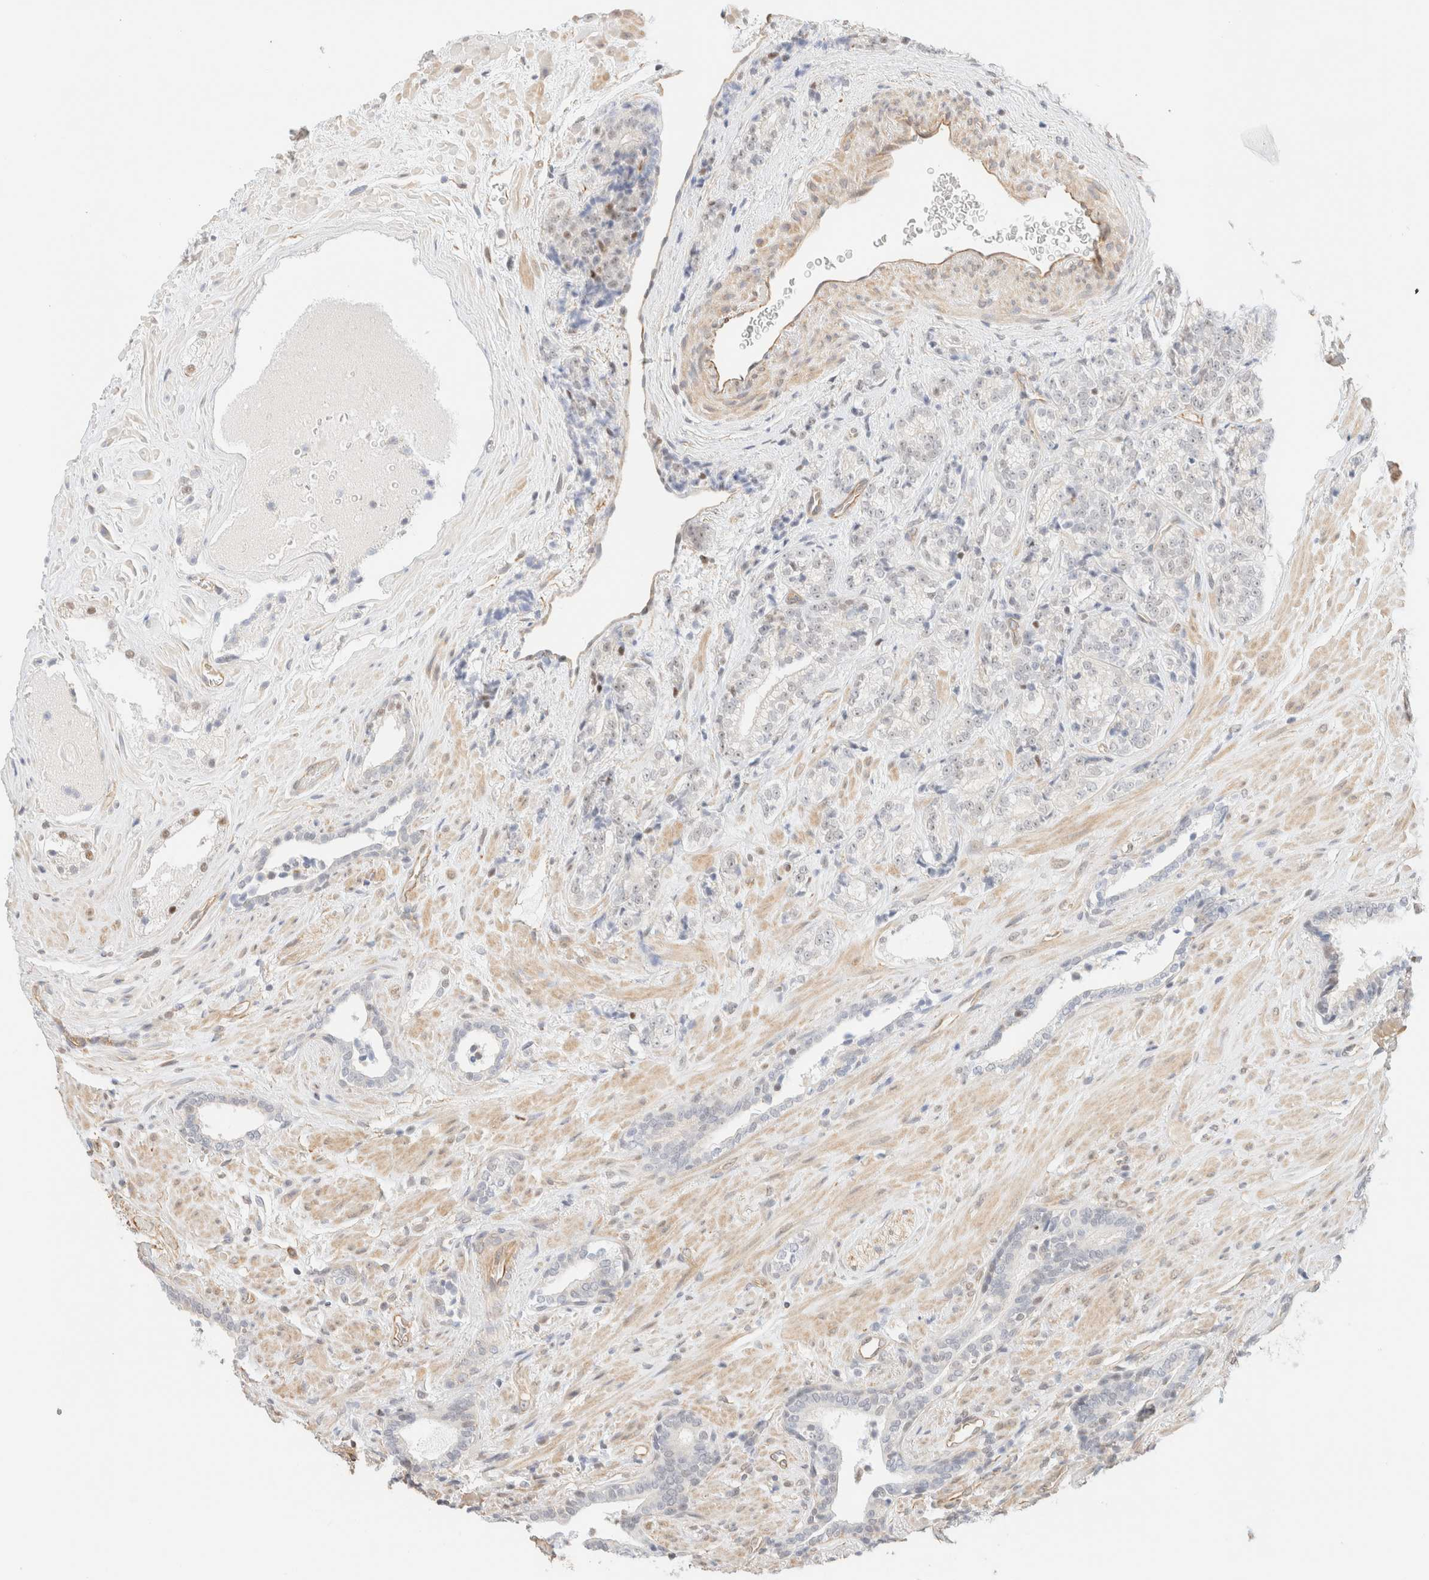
{"staining": {"intensity": "negative", "quantity": "none", "location": "none"}, "tissue": "prostate cancer", "cell_type": "Tumor cells", "image_type": "cancer", "snomed": [{"axis": "morphology", "description": "Adenocarcinoma, High grade"}, {"axis": "topography", "description": "Prostate"}], "caption": "The histopathology image demonstrates no significant positivity in tumor cells of adenocarcinoma (high-grade) (prostate).", "gene": "ARID5A", "patient": {"sex": "male", "age": 71}}